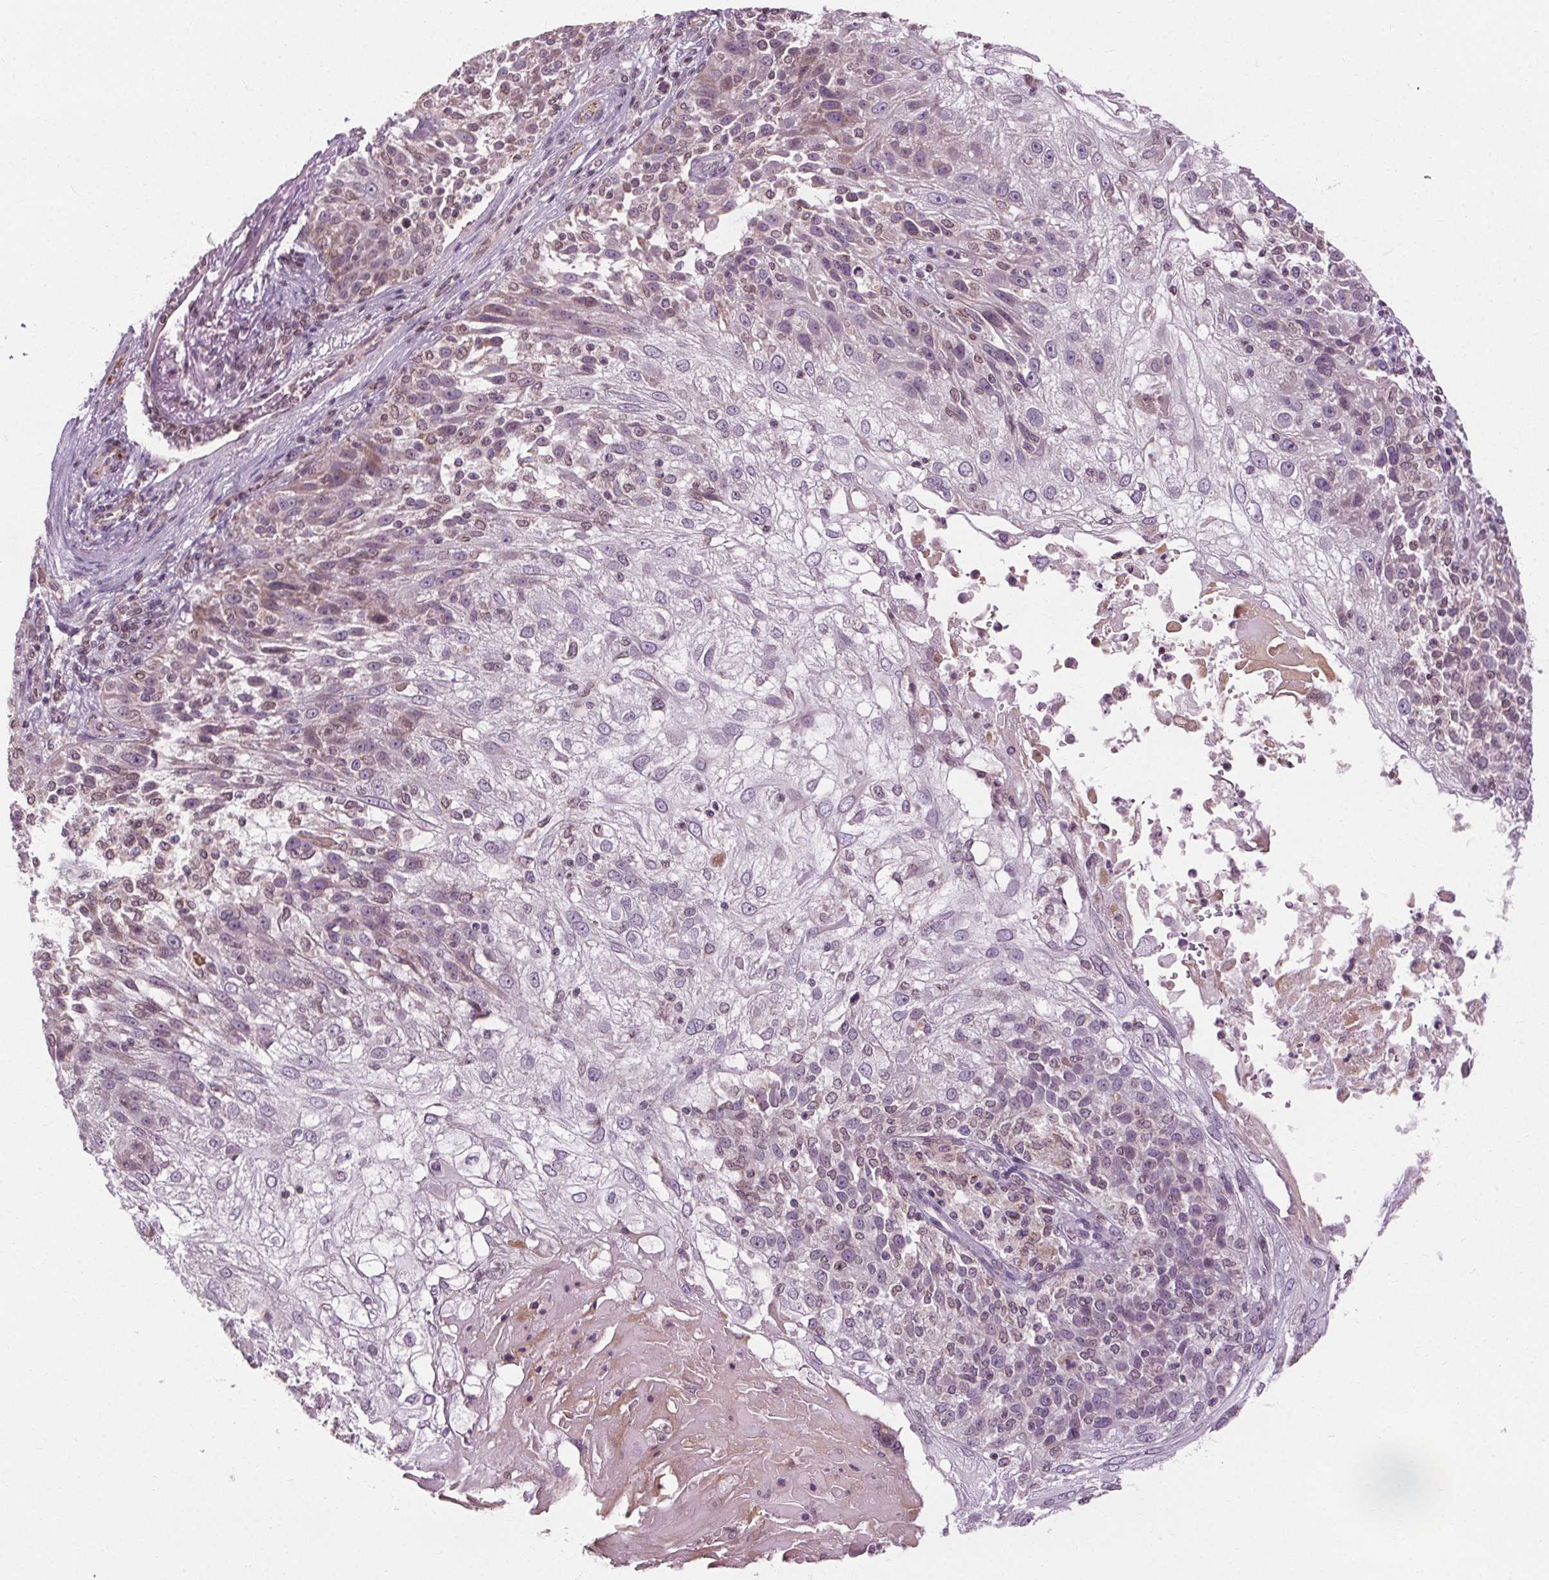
{"staining": {"intensity": "negative", "quantity": "none", "location": "none"}, "tissue": "skin cancer", "cell_type": "Tumor cells", "image_type": "cancer", "snomed": [{"axis": "morphology", "description": "Normal tissue, NOS"}, {"axis": "morphology", "description": "Squamous cell carcinoma, NOS"}, {"axis": "topography", "description": "Skin"}], "caption": "The image demonstrates no significant staining in tumor cells of squamous cell carcinoma (skin). Brightfield microscopy of immunohistochemistry stained with DAB (brown) and hematoxylin (blue), captured at high magnification.", "gene": "LFNG", "patient": {"sex": "female", "age": 83}}